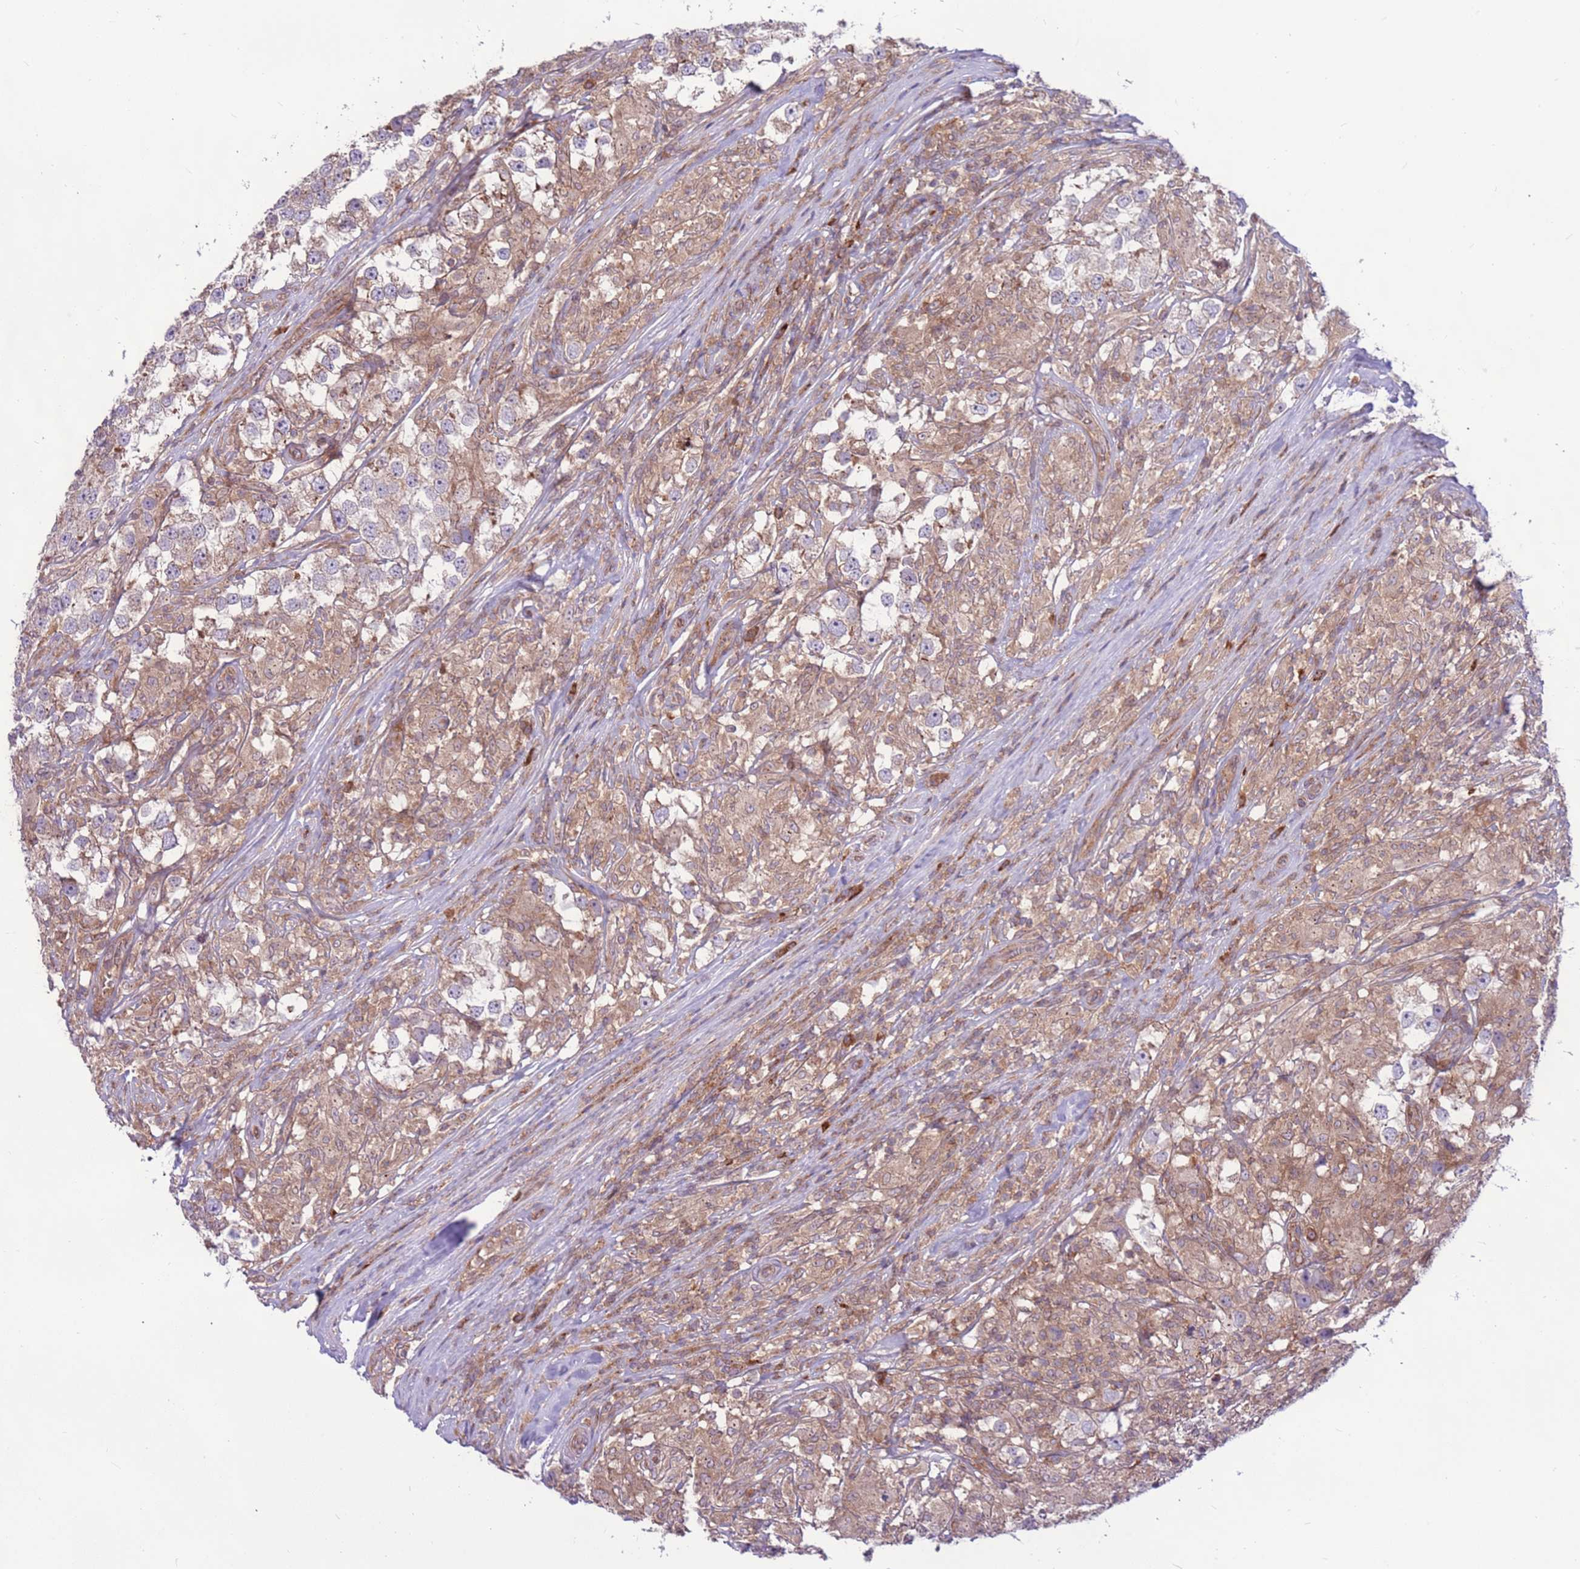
{"staining": {"intensity": "weak", "quantity": "25%-75%", "location": "cytoplasmic/membranous"}, "tissue": "testis cancer", "cell_type": "Tumor cells", "image_type": "cancer", "snomed": [{"axis": "morphology", "description": "Seminoma, NOS"}, {"axis": "topography", "description": "Testis"}], "caption": "Seminoma (testis) stained for a protein (brown) reveals weak cytoplasmic/membranous positive staining in about 25%-75% of tumor cells.", "gene": "DDX19B", "patient": {"sex": "male", "age": 46}}